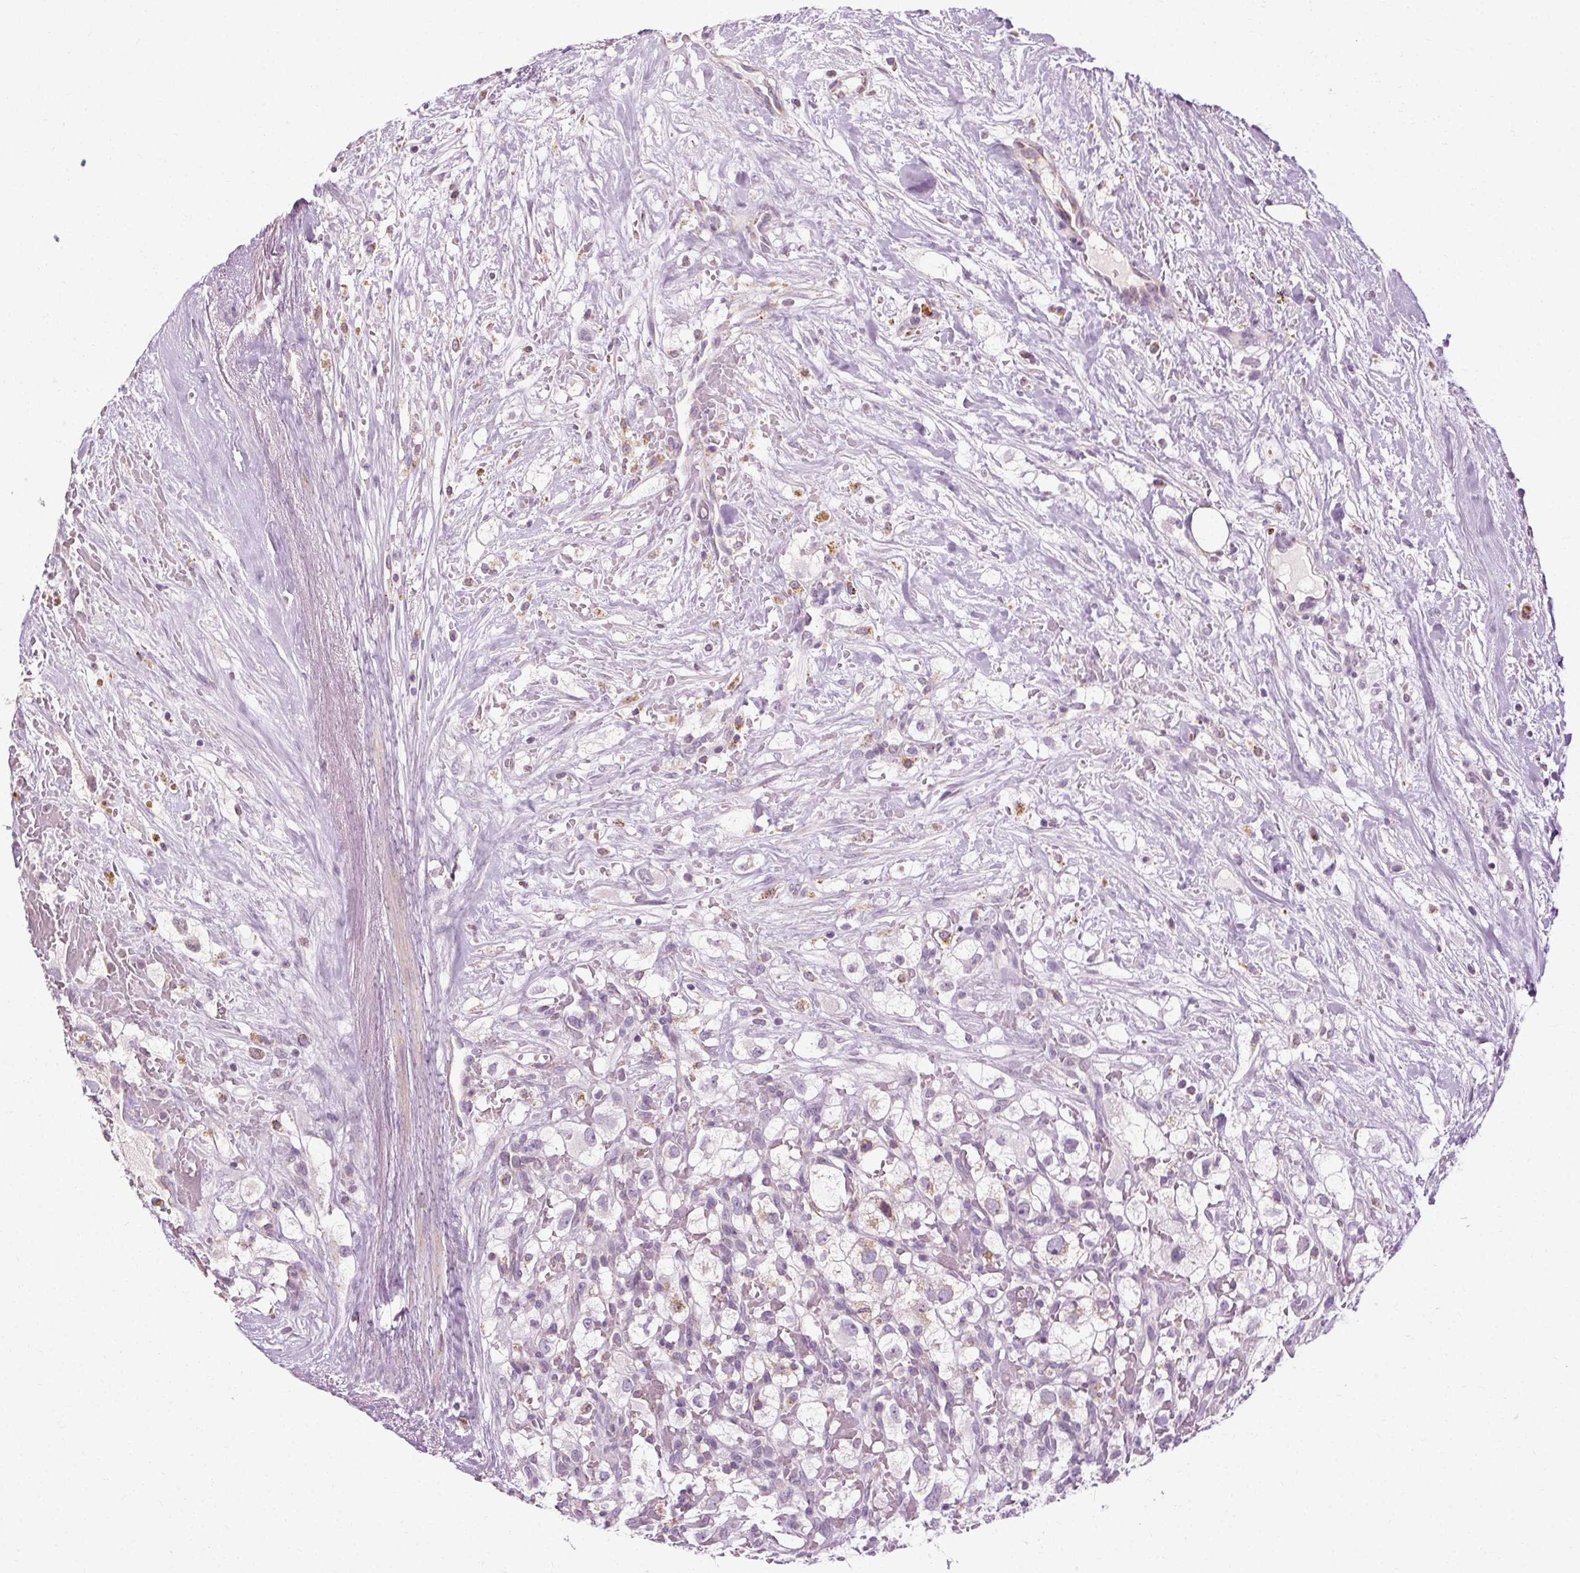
{"staining": {"intensity": "moderate", "quantity": "<25%", "location": "cytoplasmic/membranous"}, "tissue": "renal cancer", "cell_type": "Tumor cells", "image_type": "cancer", "snomed": [{"axis": "morphology", "description": "Adenocarcinoma, NOS"}, {"axis": "topography", "description": "Kidney"}], "caption": "Immunohistochemistry (DAB (3,3'-diaminobenzidine)) staining of human renal cancer (adenocarcinoma) shows moderate cytoplasmic/membranous protein staining in approximately <25% of tumor cells.", "gene": "LFNG", "patient": {"sex": "male", "age": 59}}